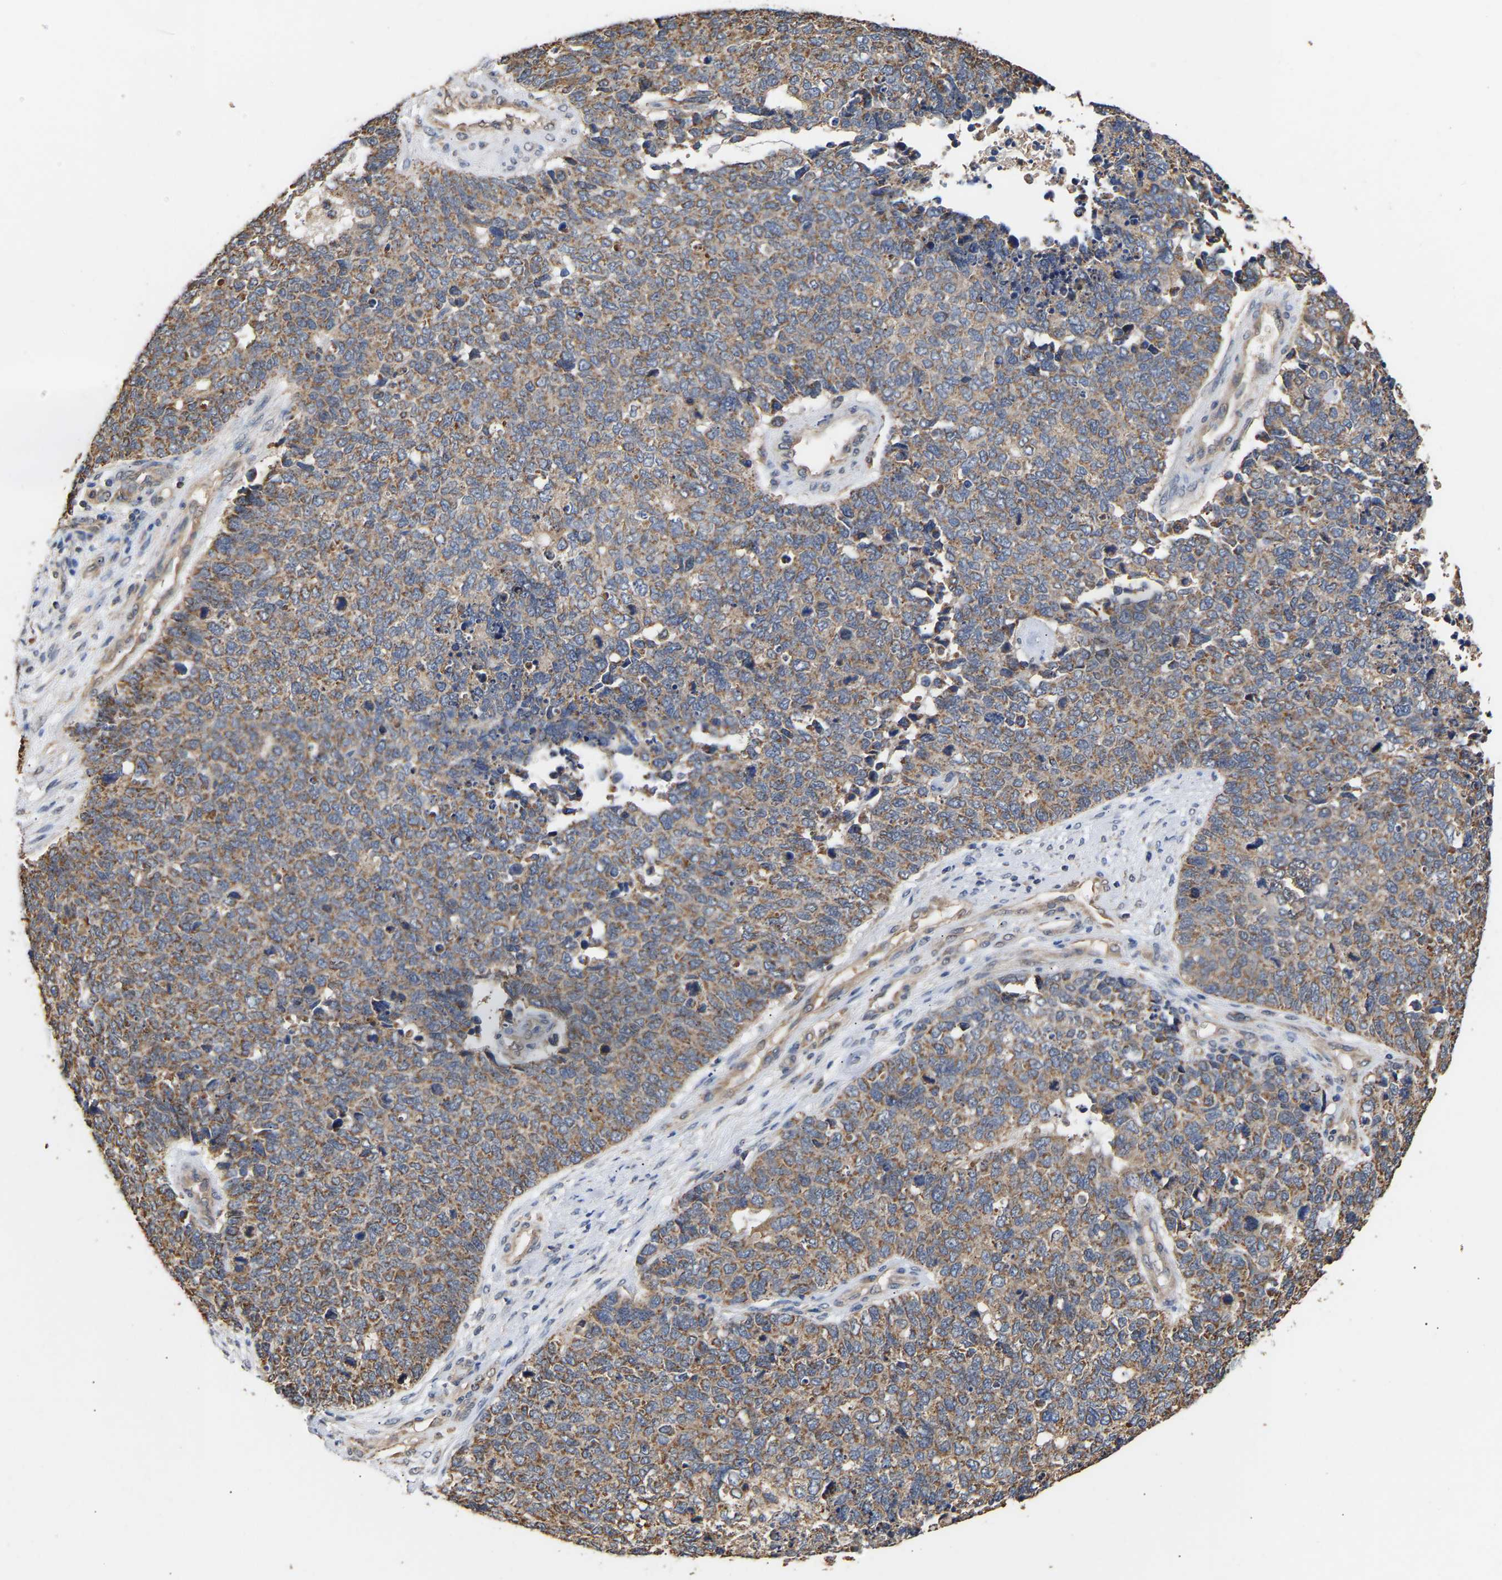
{"staining": {"intensity": "moderate", "quantity": ">75%", "location": "cytoplasmic/membranous"}, "tissue": "cervical cancer", "cell_type": "Tumor cells", "image_type": "cancer", "snomed": [{"axis": "morphology", "description": "Squamous cell carcinoma, NOS"}, {"axis": "topography", "description": "Cervix"}], "caption": "A photomicrograph showing moderate cytoplasmic/membranous expression in approximately >75% of tumor cells in cervical cancer, as visualized by brown immunohistochemical staining.", "gene": "ZNF26", "patient": {"sex": "female", "age": 63}}